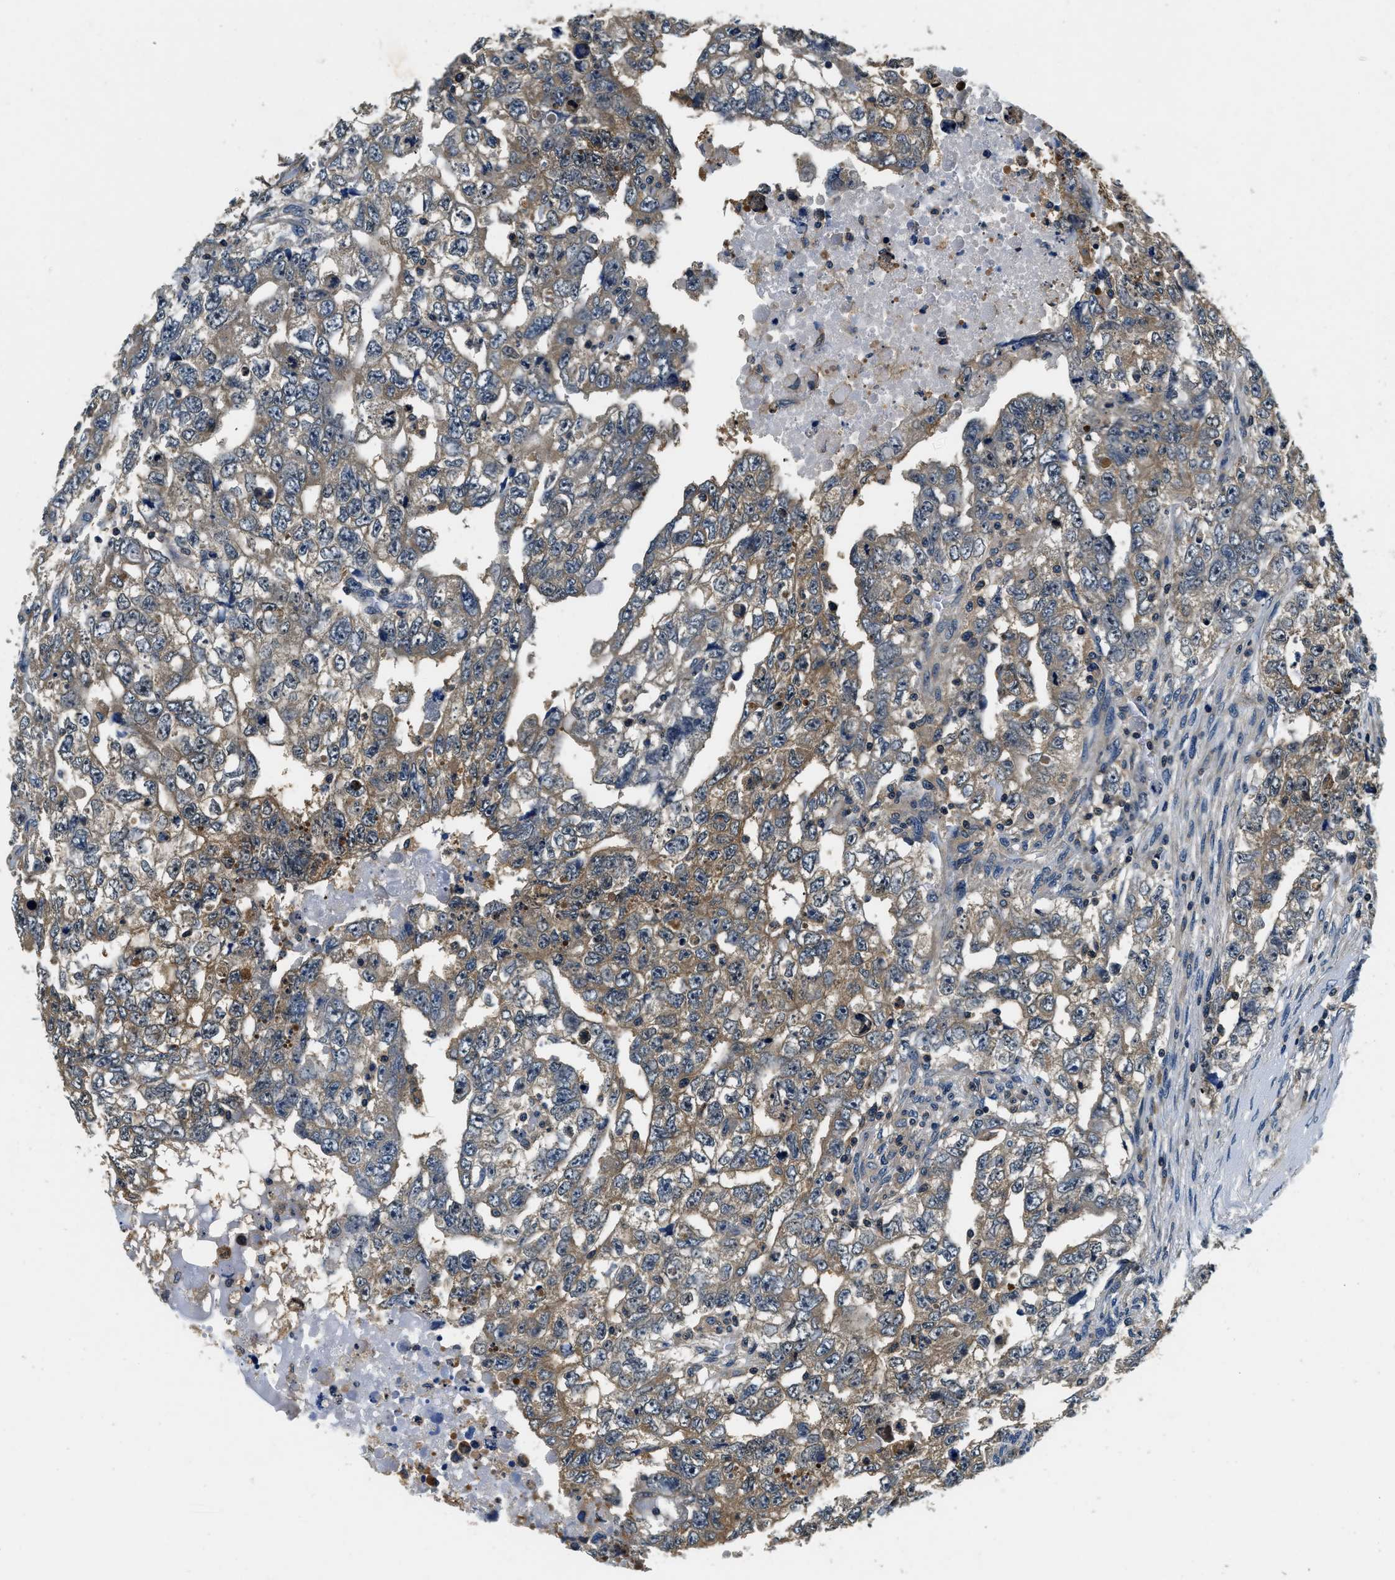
{"staining": {"intensity": "moderate", "quantity": ">75%", "location": "cytoplasmic/membranous"}, "tissue": "testis cancer", "cell_type": "Tumor cells", "image_type": "cancer", "snomed": [{"axis": "morphology", "description": "Carcinoma, Embryonal, NOS"}, {"axis": "topography", "description": "Testis"}], "caption": "Testis cancer (embryonal carcinoma) stained for a protein demonstrates moderate cytoplasmic/membranous positivity in tumor cells. (DAB (3,3'-diaminobenzidine) = brown stain, brightfield microscopy at high magnification).", "gene": "RESF1", "patient": {"sex": "male", "age": 36}}